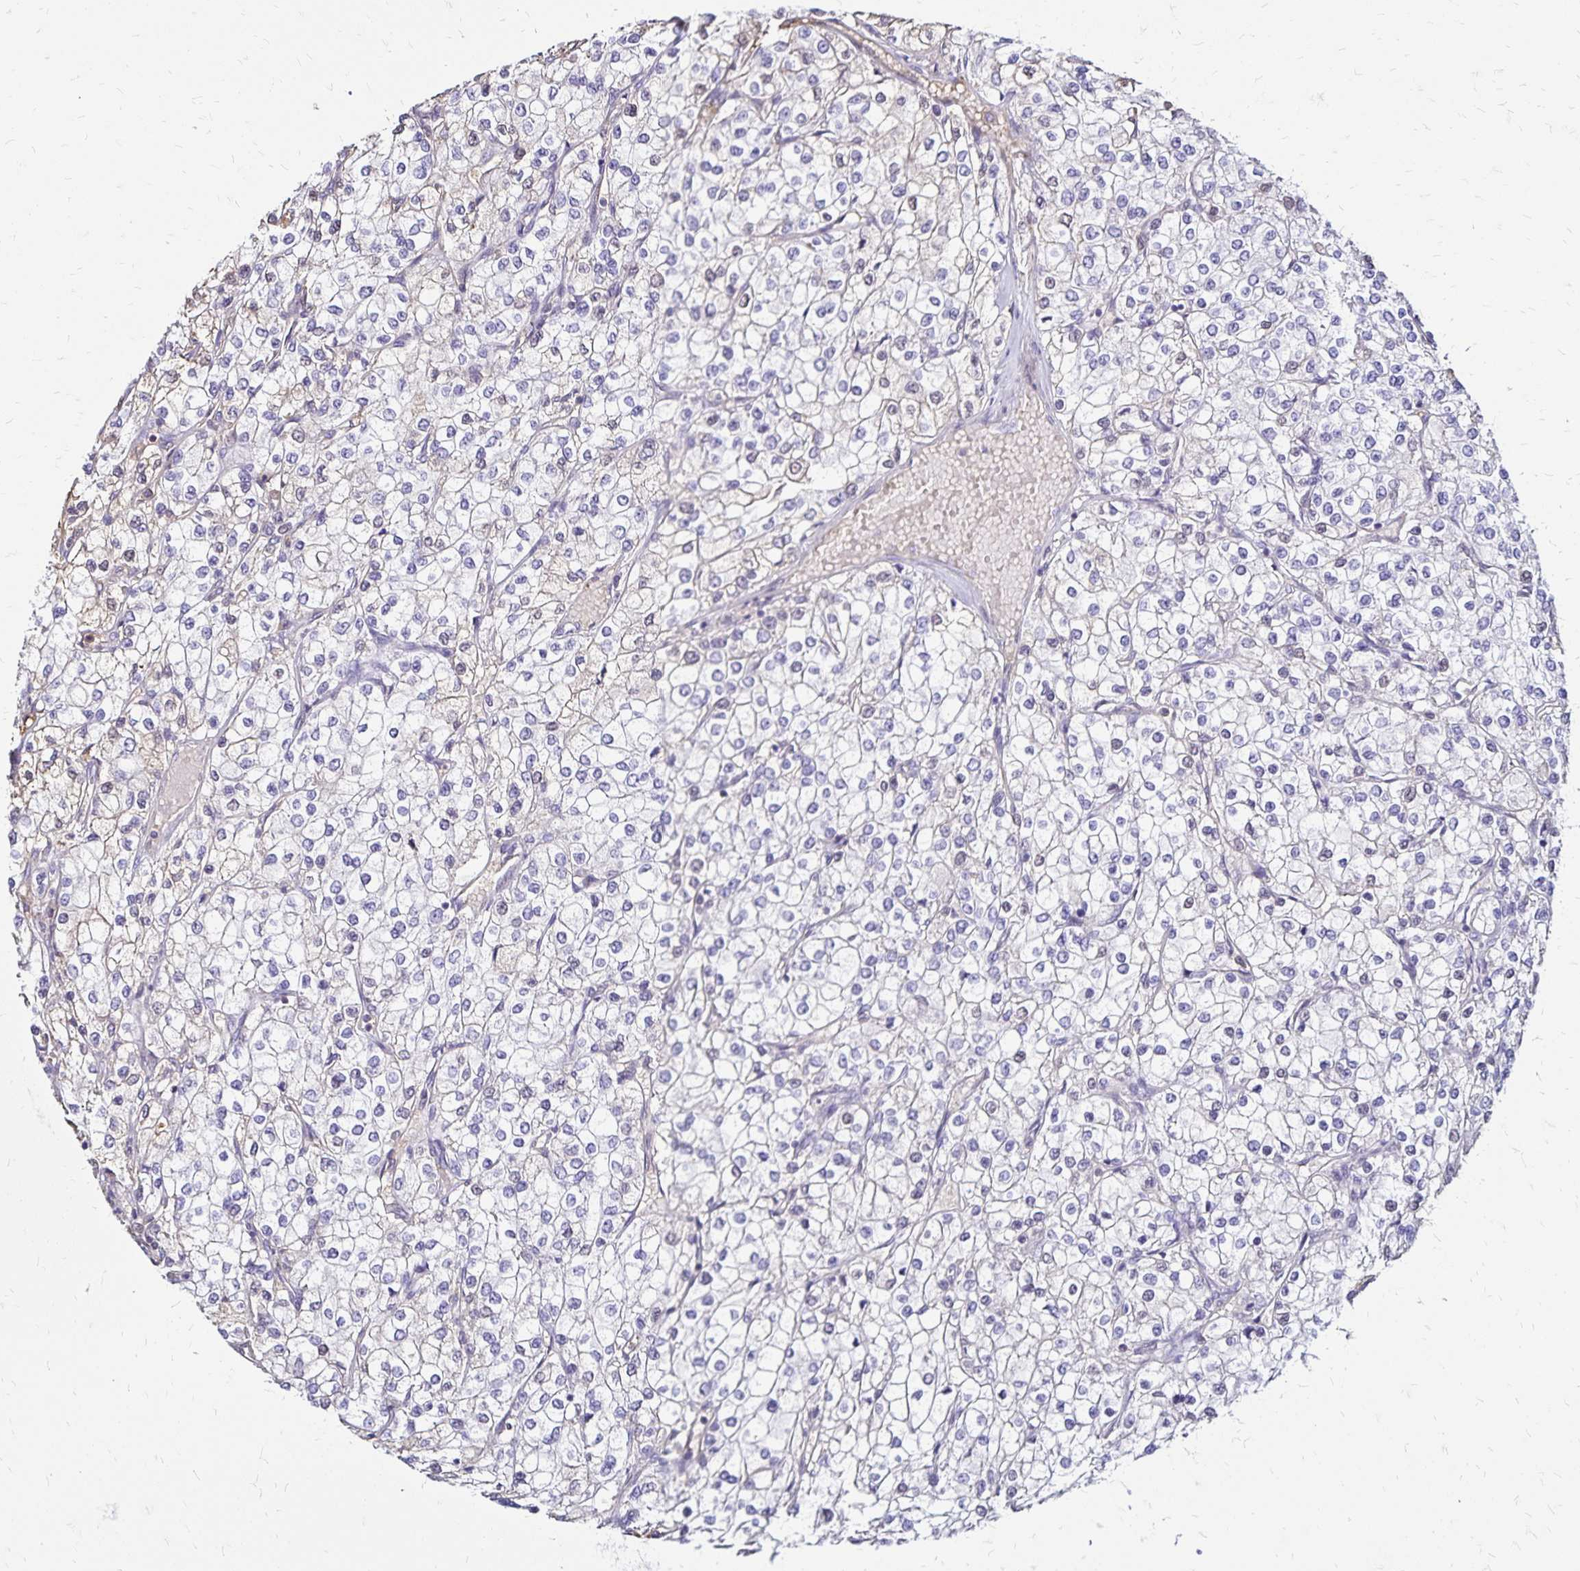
{"staining": {"intensity": "negative", "quantity": "none", "location": "none"}, "tissue": "renal cancer", "cell_type": "Tumor cells", "image_type": "cancer", "snomed": [{"axis": "morphology", "description": "Adenocarcinoma, NOS"}, {"axis": "topography", "description": "Kidney"}], "caption": "The image displays no significant expression in tumor cells of renal cancer (adenocarcinoma). (DAB immunohistochemistry (IHC) visualized using brightfield microscopy, high magnification).", "gene": "KISS1", "patient": {"sex": "male", "age": 80}}